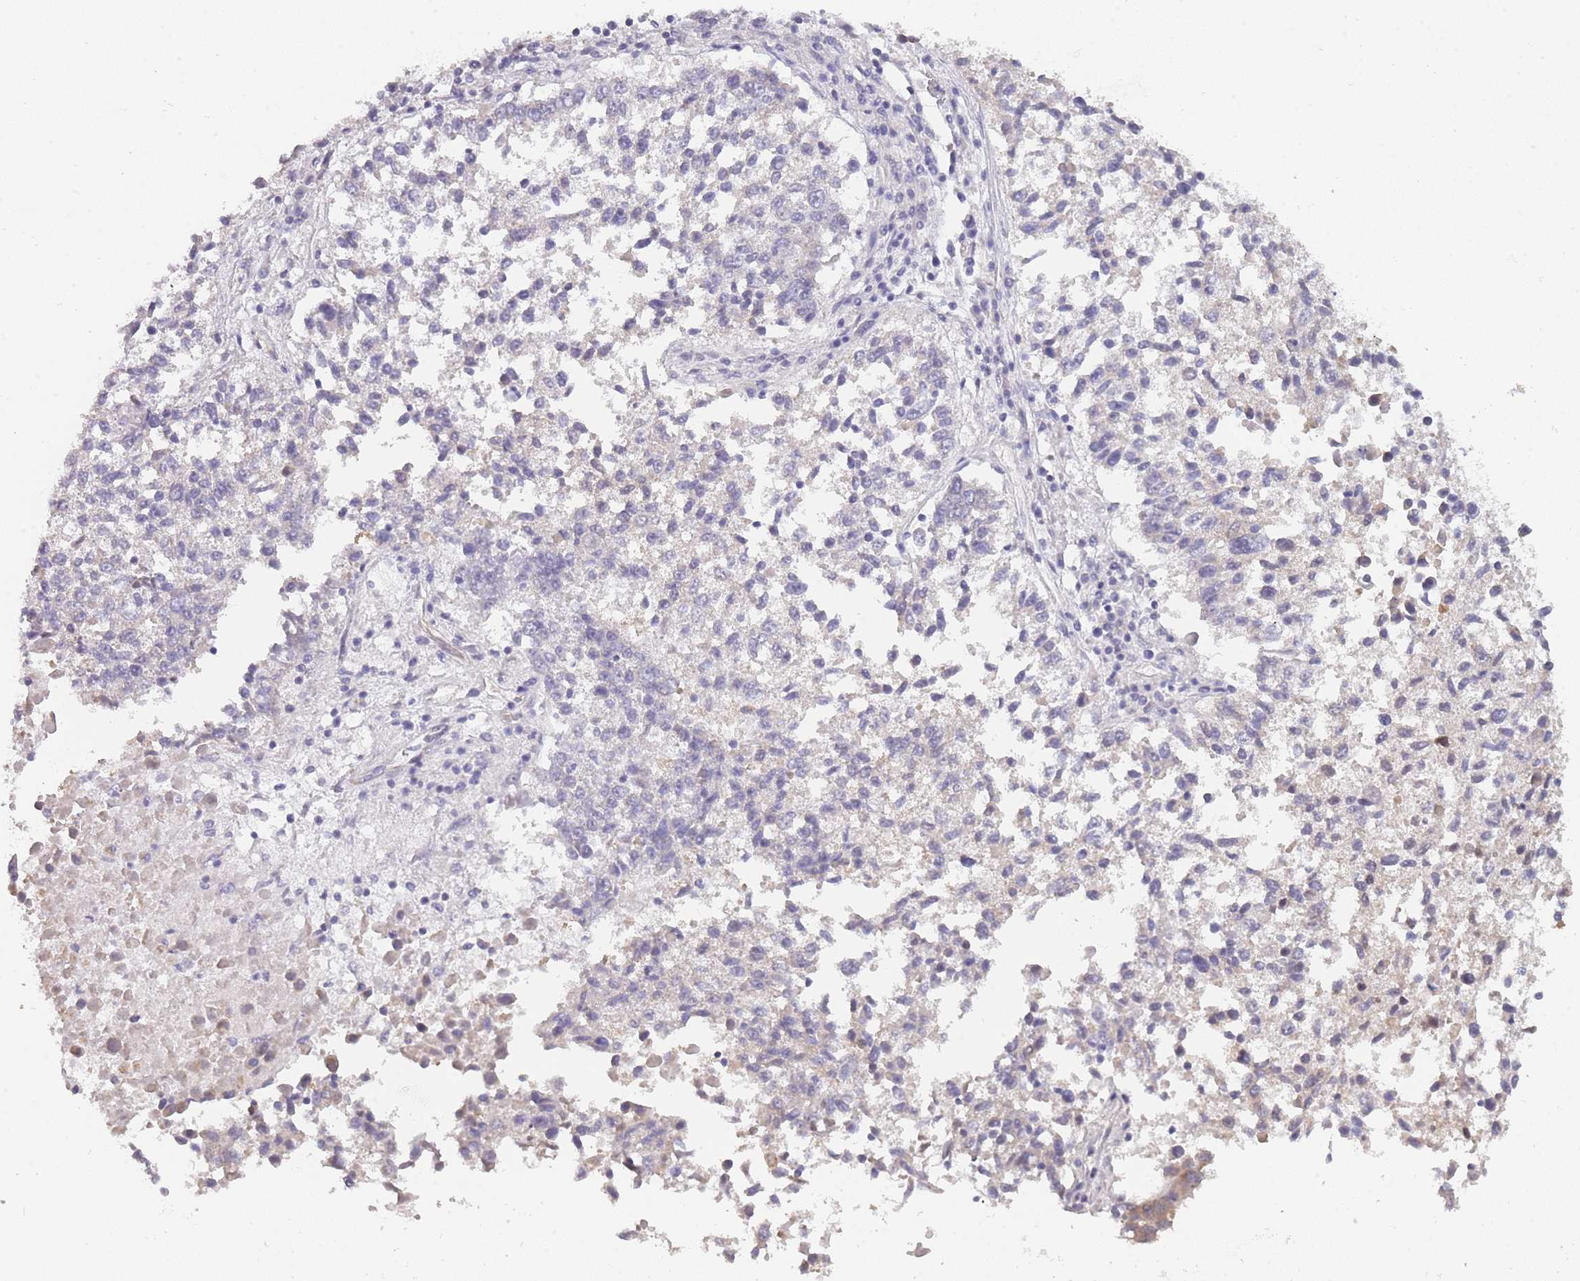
{"staining": {"intensity": "negative", "quantity": "none", "location": "none"}, "tissue": "lung cancer", "cell_type": "Tumor cells", "image_type": "cancer", "snomed": [{"axis": "morphology", "description": "Squamous cell carcinoma, NOS"}, {"axis": "topography", "description": "Lung"}], "caption": "This is a photomicrograph of immunohistochemistry (IHC) staining of squamous cell carcinoma (lung), which shows no expression in tumor cells.", "gene": "C19orf25", "patient": {"sex": "male", "age": 73}}